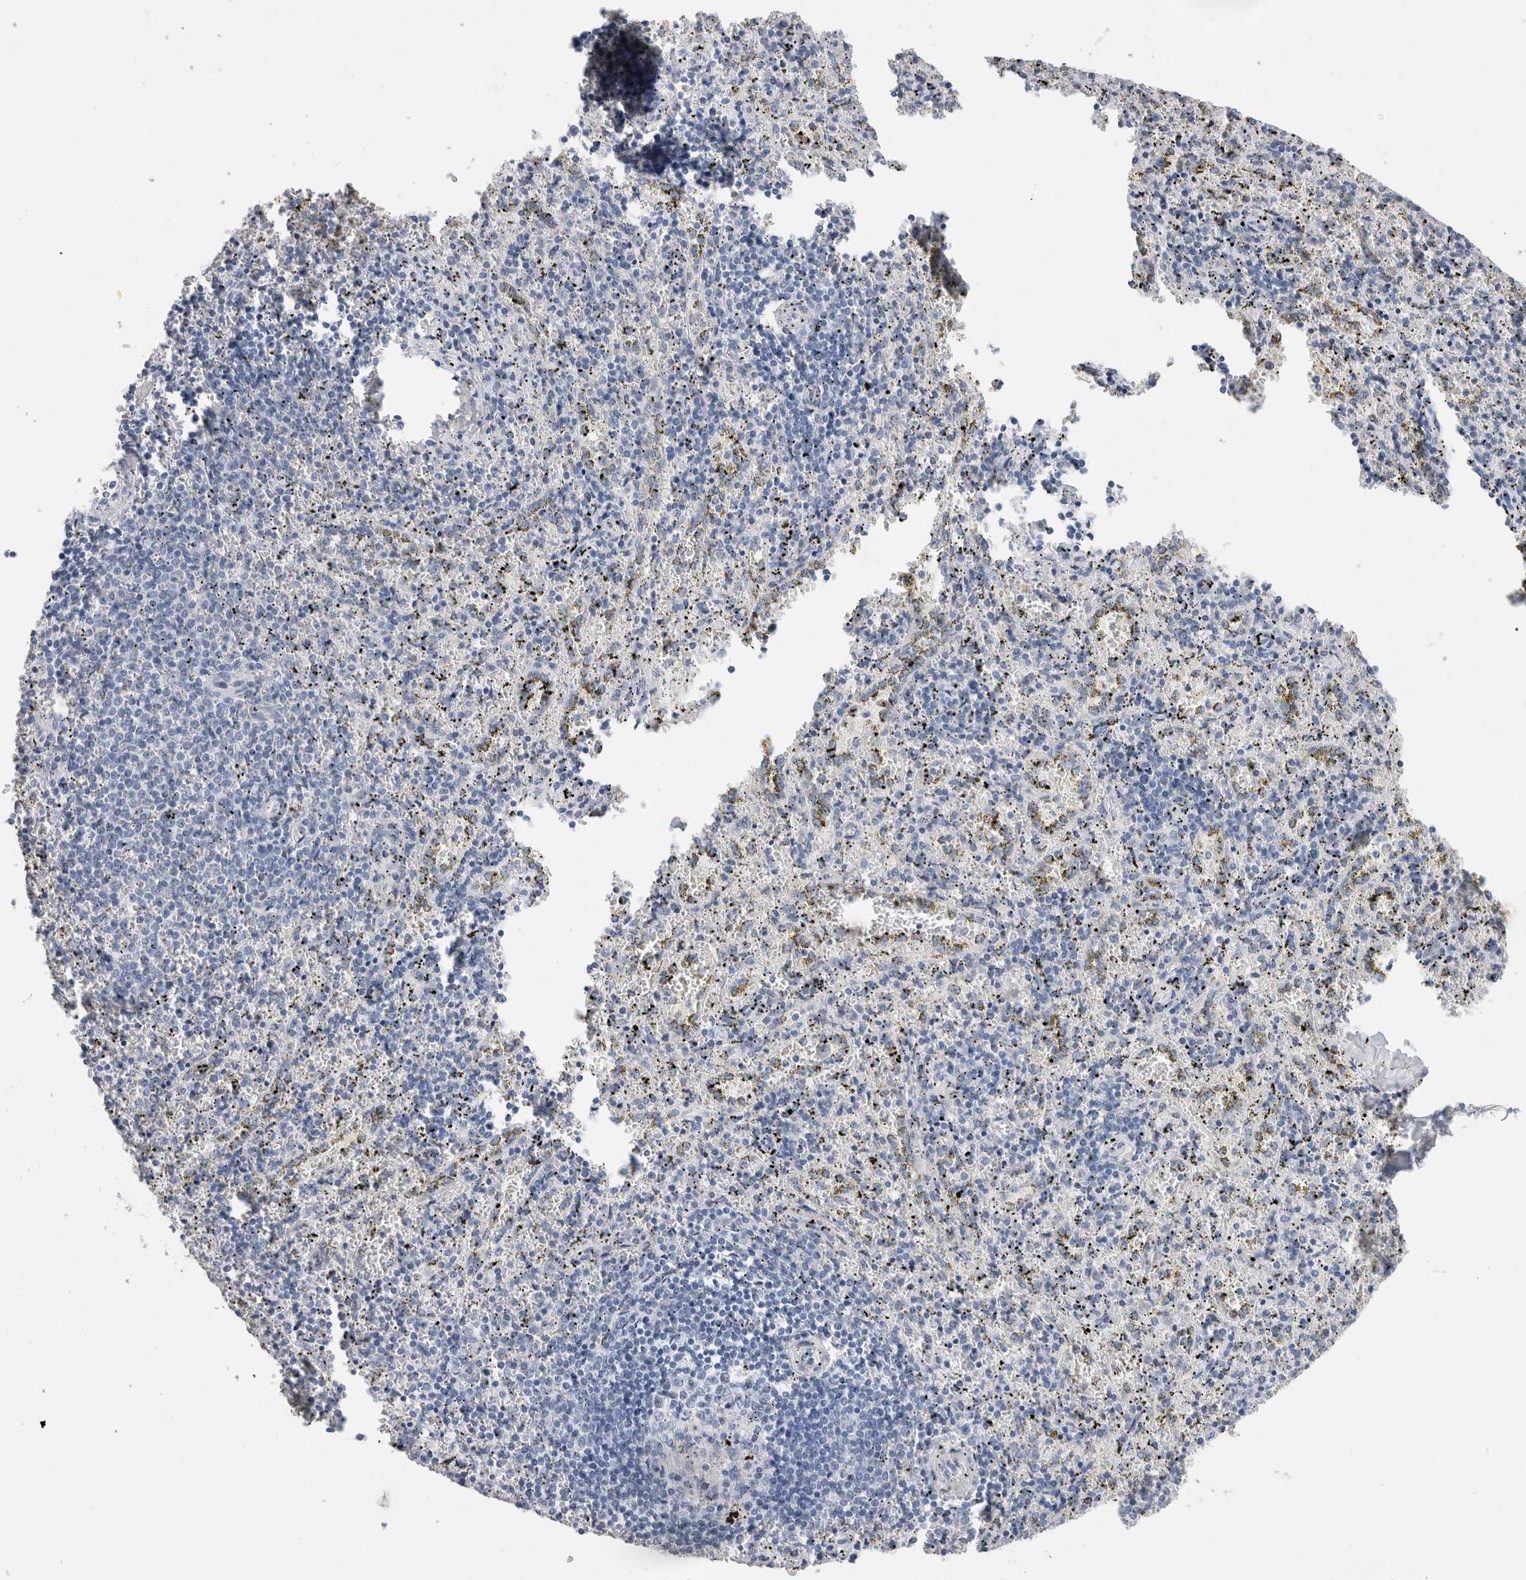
{"staining": {"intensity": "negative", "quantity": "none", "location": "none"}, "tissue": "spleen", "cell_type": "Cells in red pulp", "image_type": "normal", "snomed": [{"axis": "morphology", "description": "Normal tissue, NOS"}, {"axis": "topography", "description": "Spleen"}], "caption": "Immunohistochemistry (IHC) histopathology image of normal spleen: spleen stained with DAB (3,3'-diaminobenzidine) shows no significant protein staining in cells in red pulp.", "gene": "BCAN", "patient": {"sex": "male", "age": 11}}